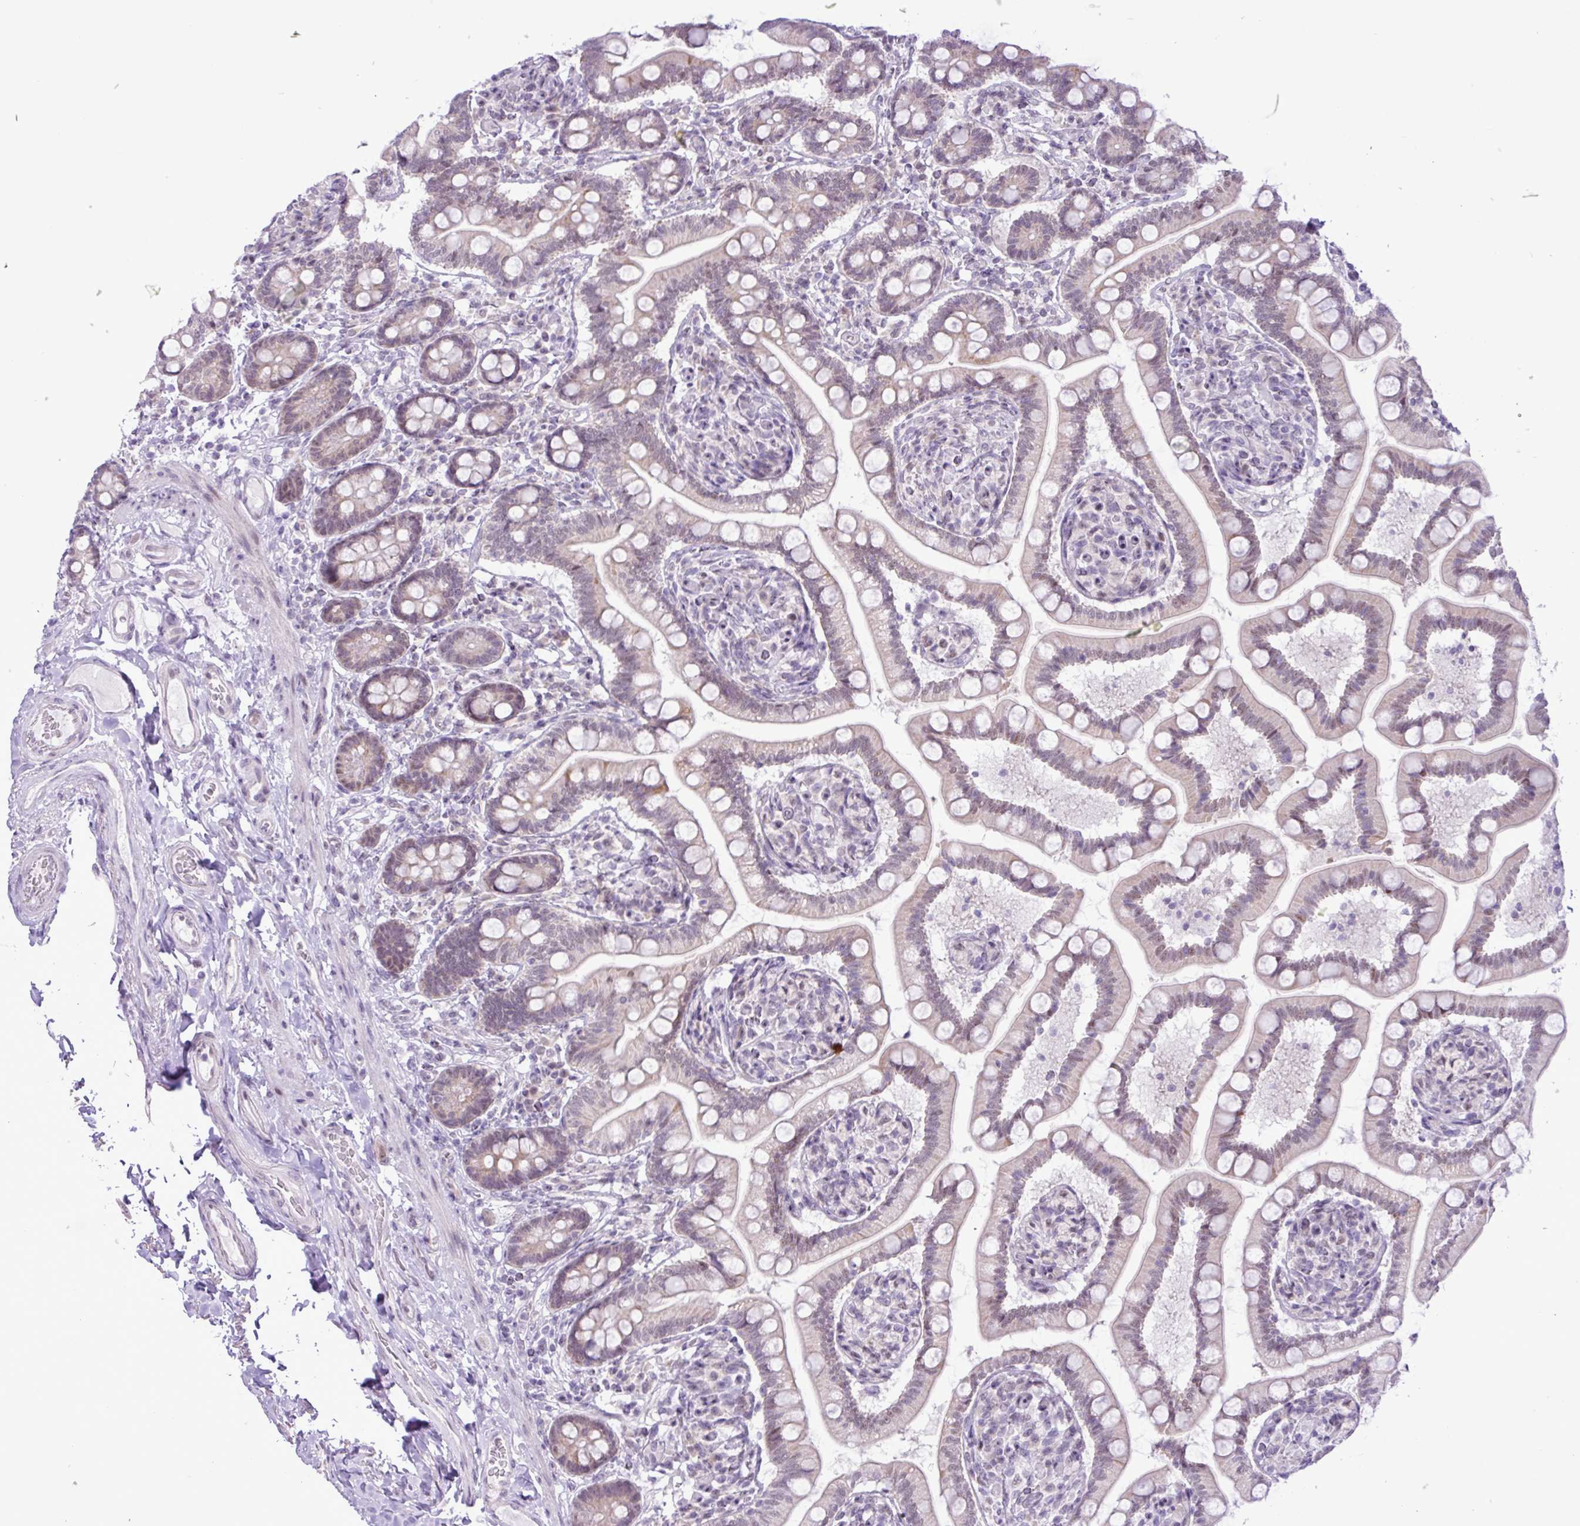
{"staining": {"intensity": "moderate", "quantity": "25%-75%", "location": "nuclear"}, "tissue": "small intestine", "cell_type": "Glandular cells", "image_type": "normal", "snomed": [{"axis": "morphology", "description": "Normal tissue, NOS"}, {"axis": "topography", "description": "Small intestine"}], "caption": "Glandular cells reveal medium levels of moderate nuclear staining in approximately 25%-75% of cells in normal small intestine. (DAB = brown stain, brightfield microscopy at high magnification).", "gene": "ELOA2", "patient": {"sex": "female", "age": 64}}